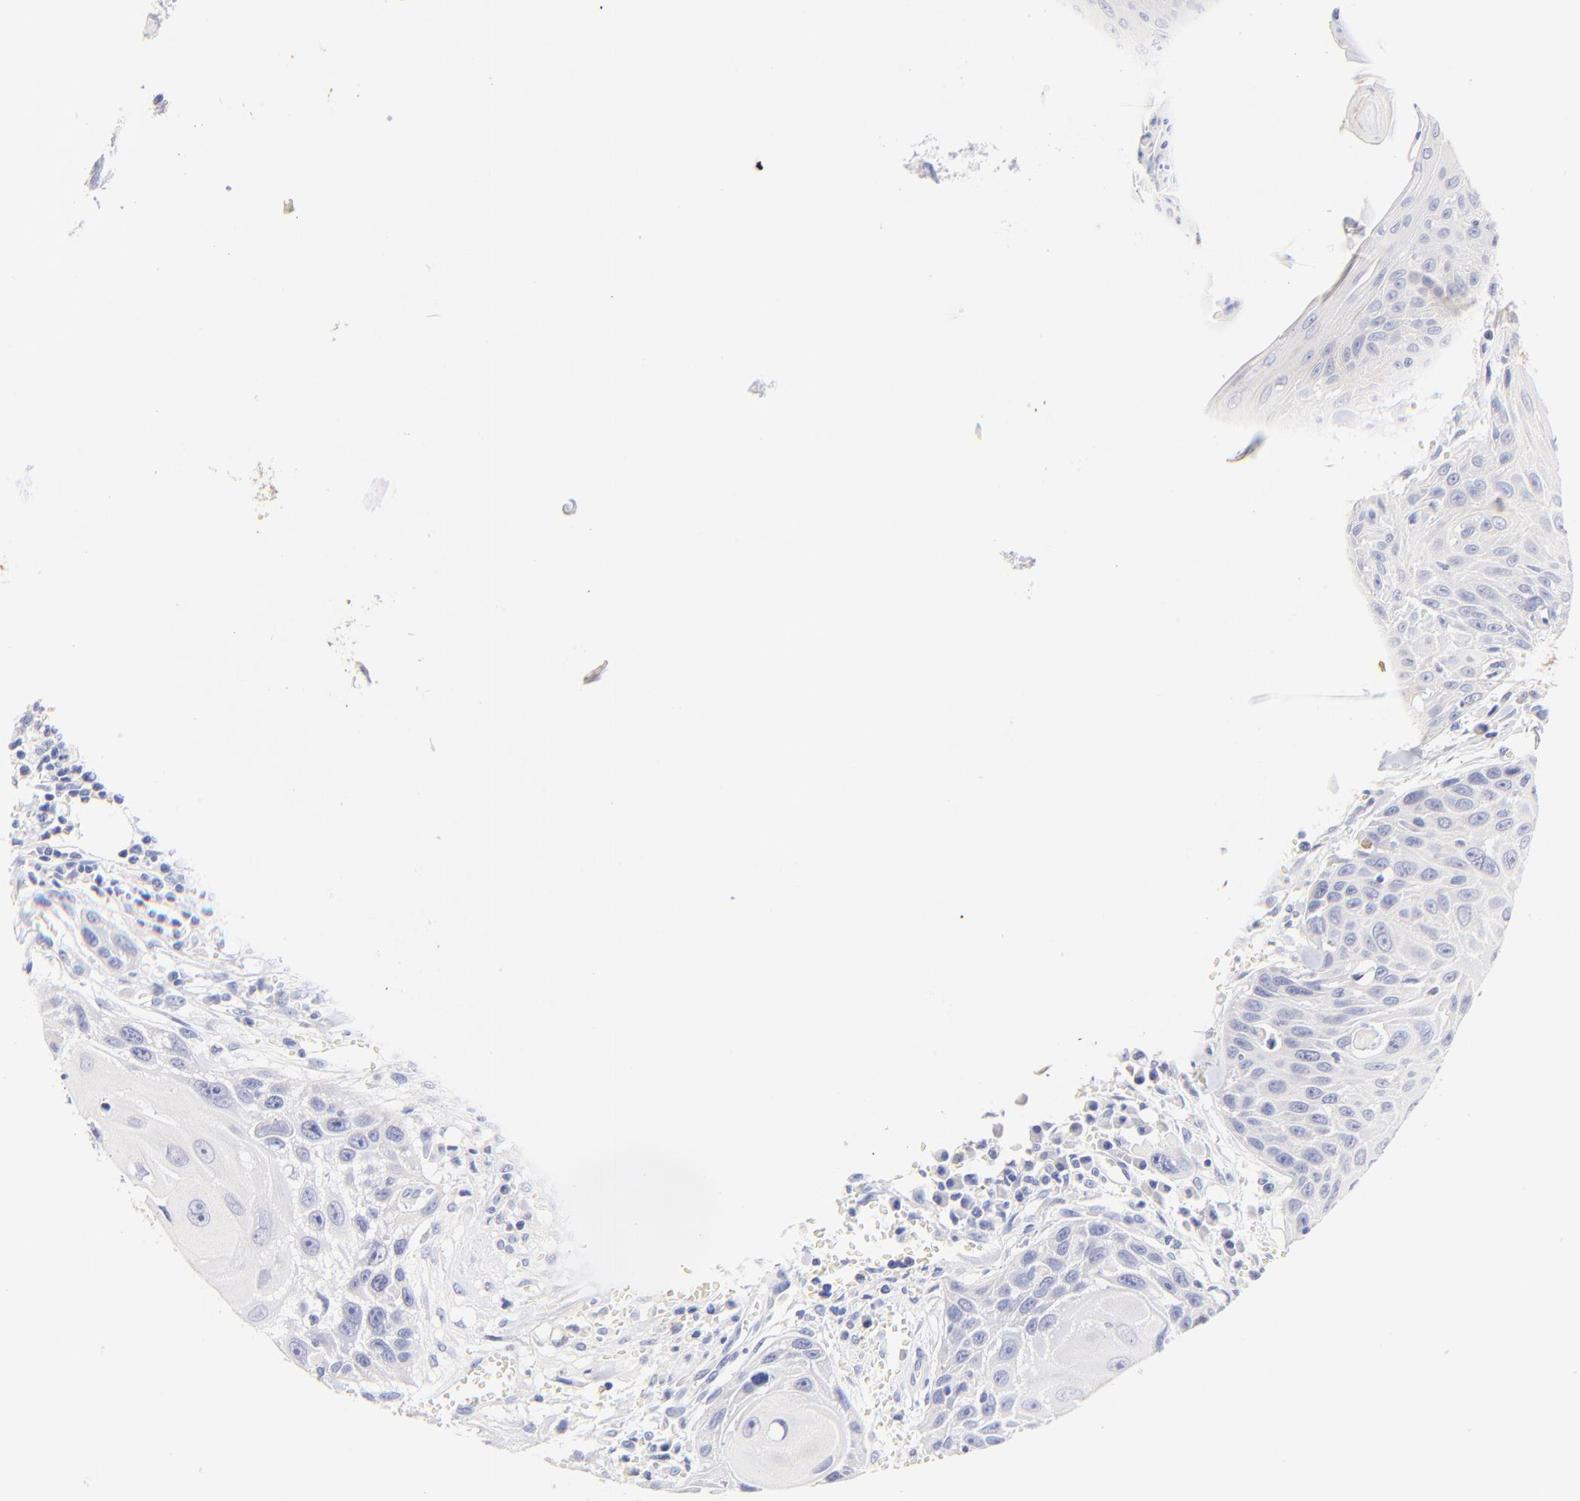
{"staining": {"intensity": "negative", "quantity": "none", "location": "none"}, "tissue": "head and neck cancer", "cell_type": "Tumor cells", "image_type": "cancer", "snomed": [{"axis": "morphology", "description": "Squamous cell carcinoma, NOS"}, {"axis": "morphology", "description": "Squamous cell carcinoma, metastatic, NOS"}, {"axis": "topography", "description": "Lymph node"}, {"axis": "topography", "description": "Salivary gland"}, {"axis": "topography", "description": "Head-Neck"}], "caption": "Immunohistochemistry of human head and neck cancer reveals no staining in tumor cells. (Brightfield microscopy of DAB (3,3'-diaminobenzidine) IHC at high magnification).", "gene": "RAB3A", "patient": {"sex": "female", "age": 74}}